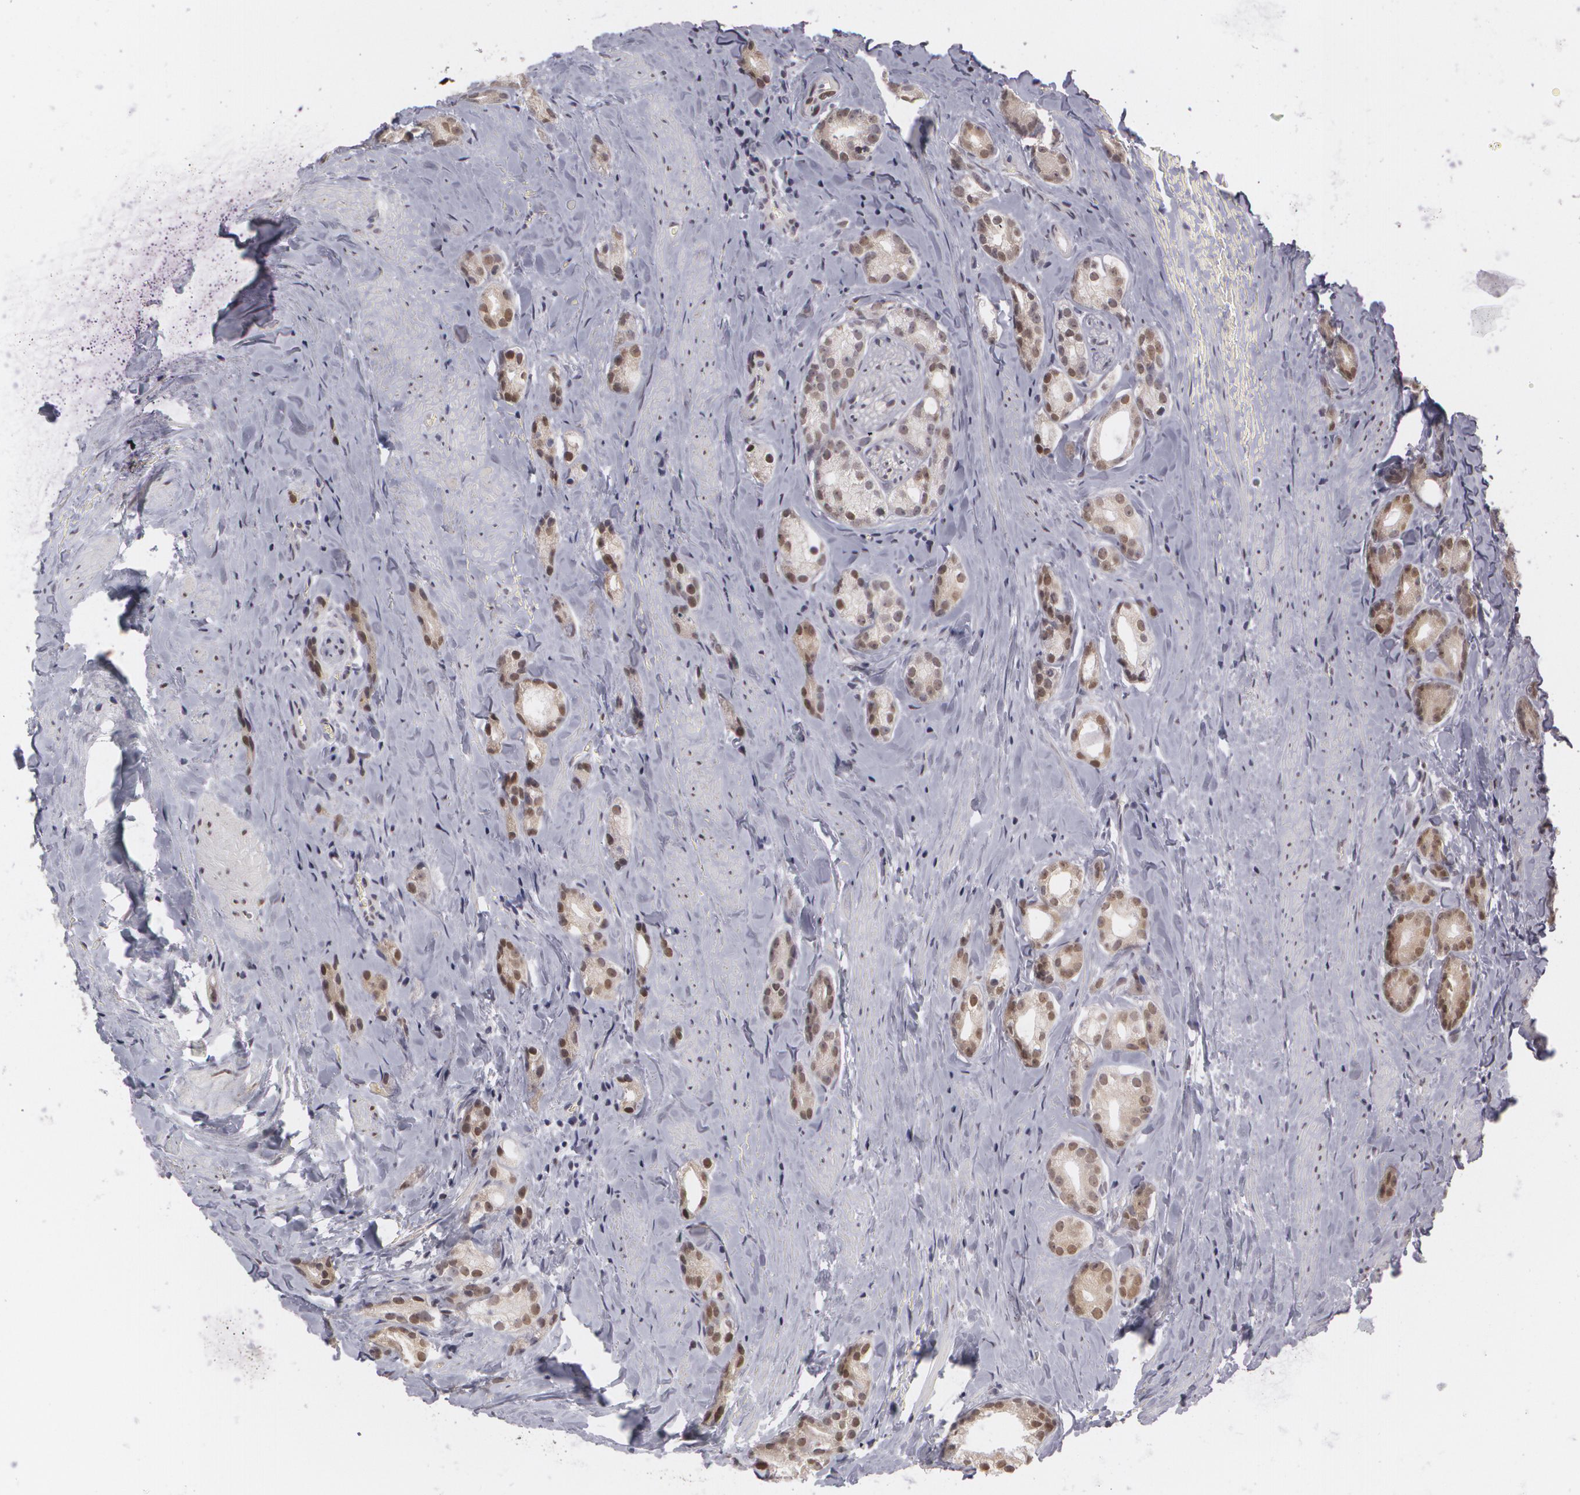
{"staining": {"intensity": "moderate", "quantity": ">75%", "location": "nuclear"}, "tissue": "prostate cancer", "cell_type": "Tumor cells", "image_type": "cancer", "snomed": [{"axis": "morphology", "description": "Adenocarcinoma, Medium grade"}, {"axis": "topography", "description": "Prostate"}], "caption": "Protein expression by immunohistochemistry reveals moderate nuclear staining in approximately >75% of tumor cells in prostate cancer.", "gene": "ZBTB16", "patient": {"sex": "male", "age": 59}}